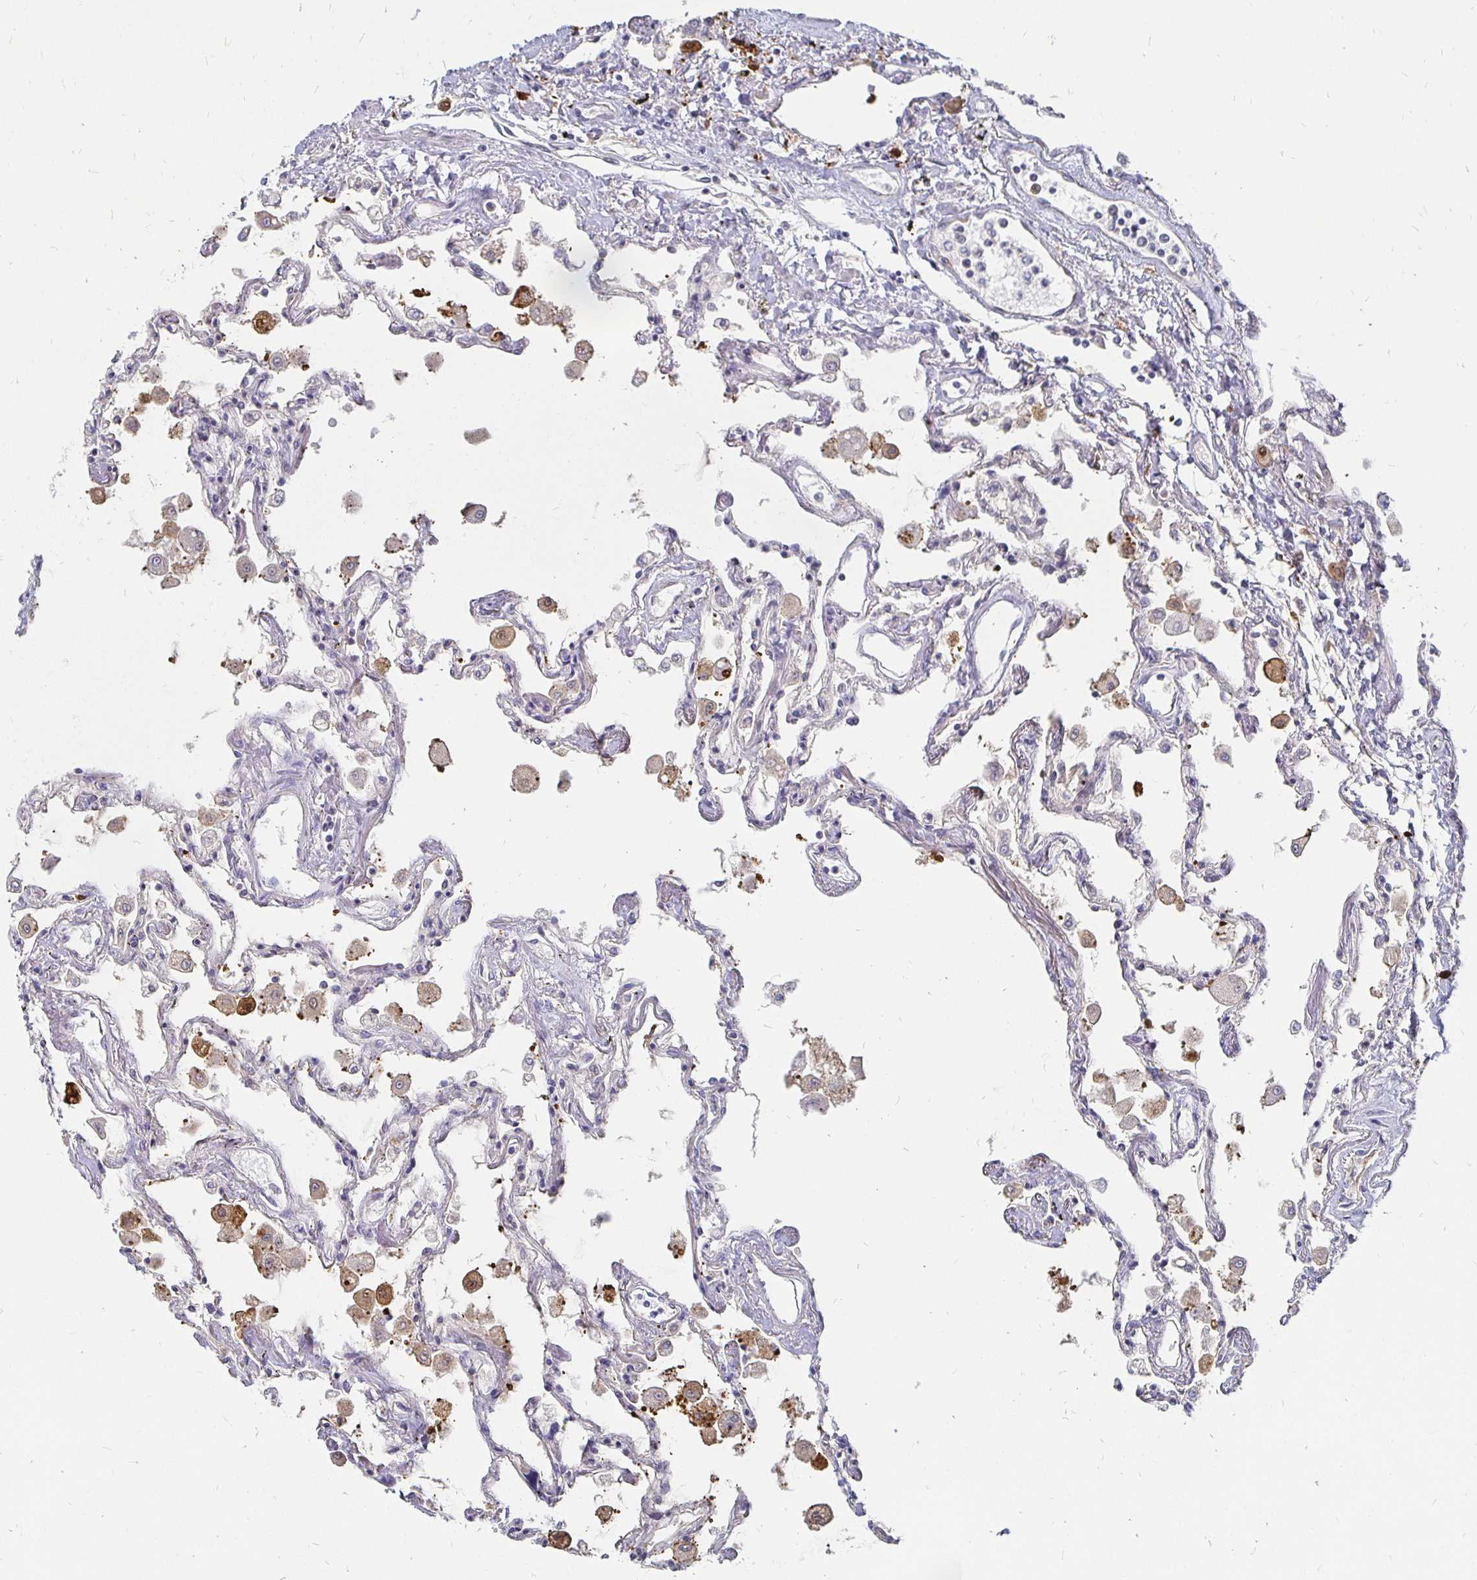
{"staining": {"intensity": "moderate", "quantity": "<25%", "location": "cytoplasmic/membranous"}, "tissue": "lung", "cell_type": "Alveolar cells", "image_type": "normal", "snomed": [{"axis": "morphology", "description": "Normal tissue, NOS"}, {"axis": "morphology", "description": "Adenocarcinoma, NOS"}, {"axis": "topography", "description": "Cartilage tissue"}, {"axis": "topography", "description": "Lung"}], "caption": "Human lung stained with a brown dye exhibits moderate cytoplasmic/membranous positive positivity in about <25% of alveolar cells.", "gene": "CCDC85A", "patient": {"sex": "female", "age": 67}}